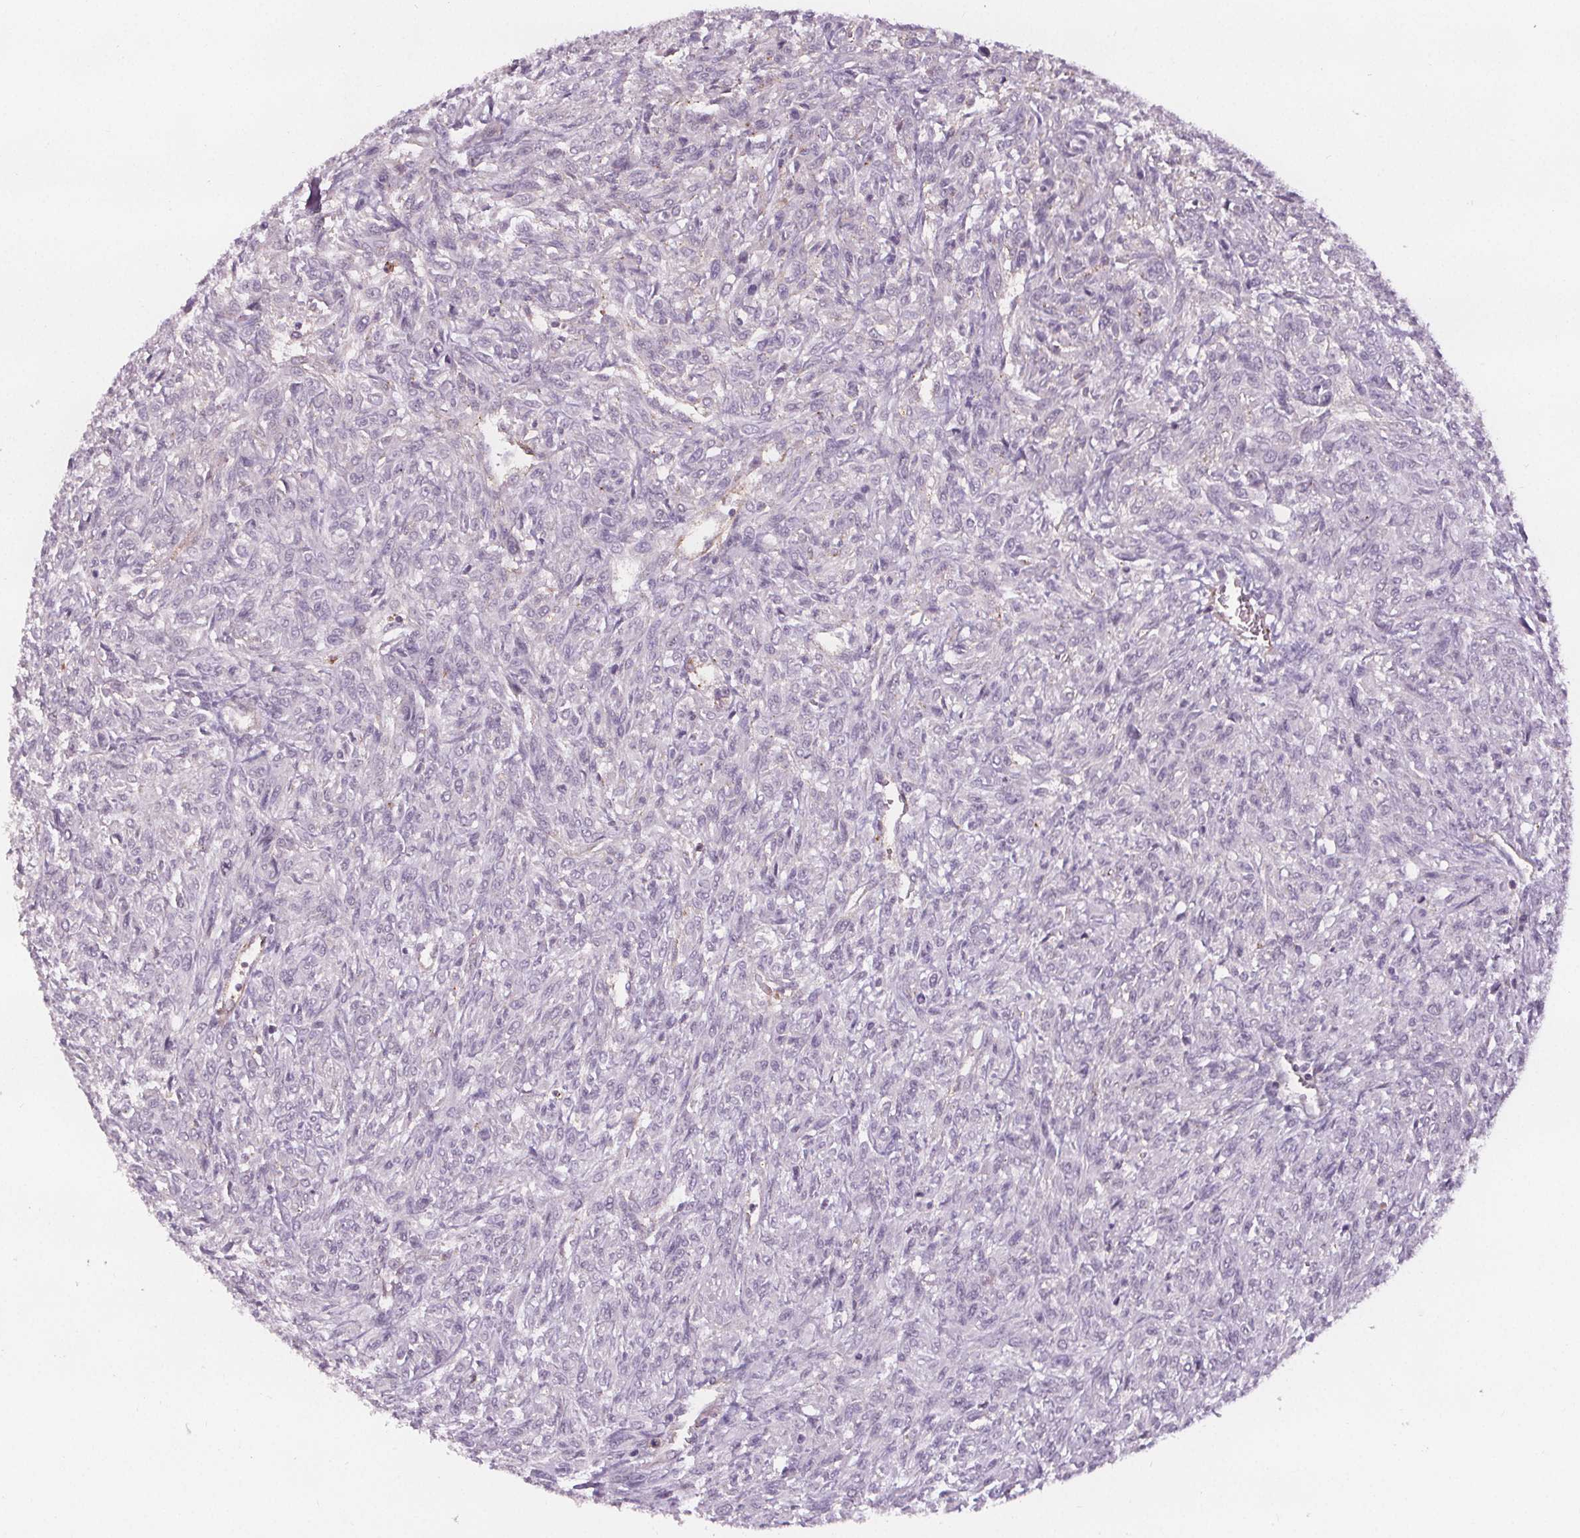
{"staining": {"intensity": "negative", "quantity": "none", "location": "none"}, "tissue": "renal cancer", "cell_type": "Tumor cells", "image_type": "cancer", "snomed": [{"axis": "morphology", "description": "Adenocarcinoma, NOS"}, {"axis": "topography", "description": "Kidney"}], "caption": "Immunohistochemistry (IHC) micrograph of neoplastic tissue: adenocarcinoma (renal) stained with DAB reveals no significant protein positivity in tumor cells.", "gene": "ATP1A1", "patient": {"sex": "male", "age": 58}}